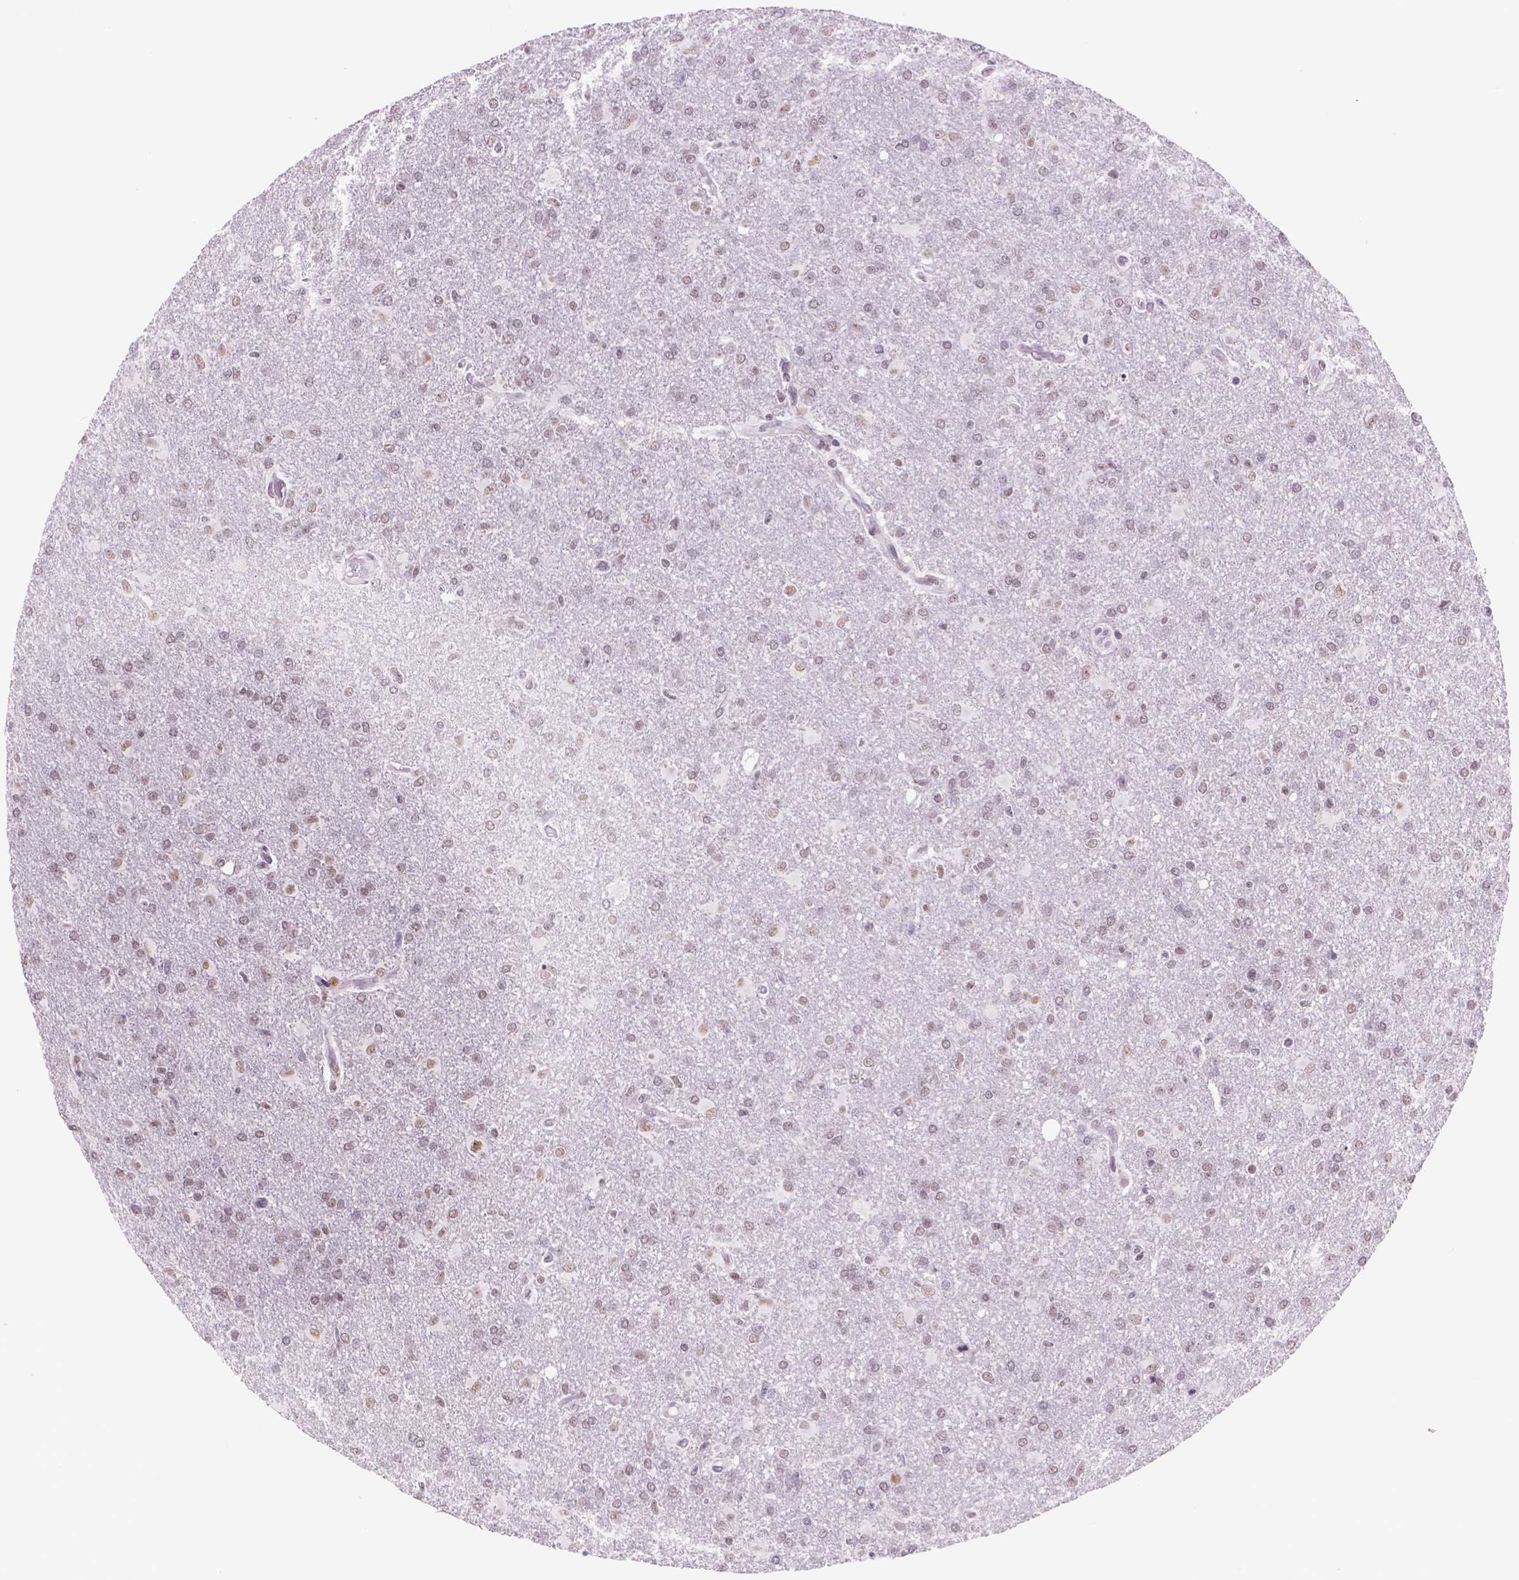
{"staining": {"intensity": "moderate", "quantity": "25%-75%", "location": "nuclear"}, "tissue": "glioma", "cell_type": "Tumor cells", "image_type": "cancer", "snomed": [{"axis": "morphology", "description": "Glioma, malignant, High grade"}, {"axis": "topography", "description": "Brain"}], "caption": "Glioma tissue exhibits moderate nuclear expression in about 25%-75% of tumor cells (IHC, brightfield microscopy, high magnification).", "gene": "POLR3D", "patient": {"sex": "male", "age": 68}}